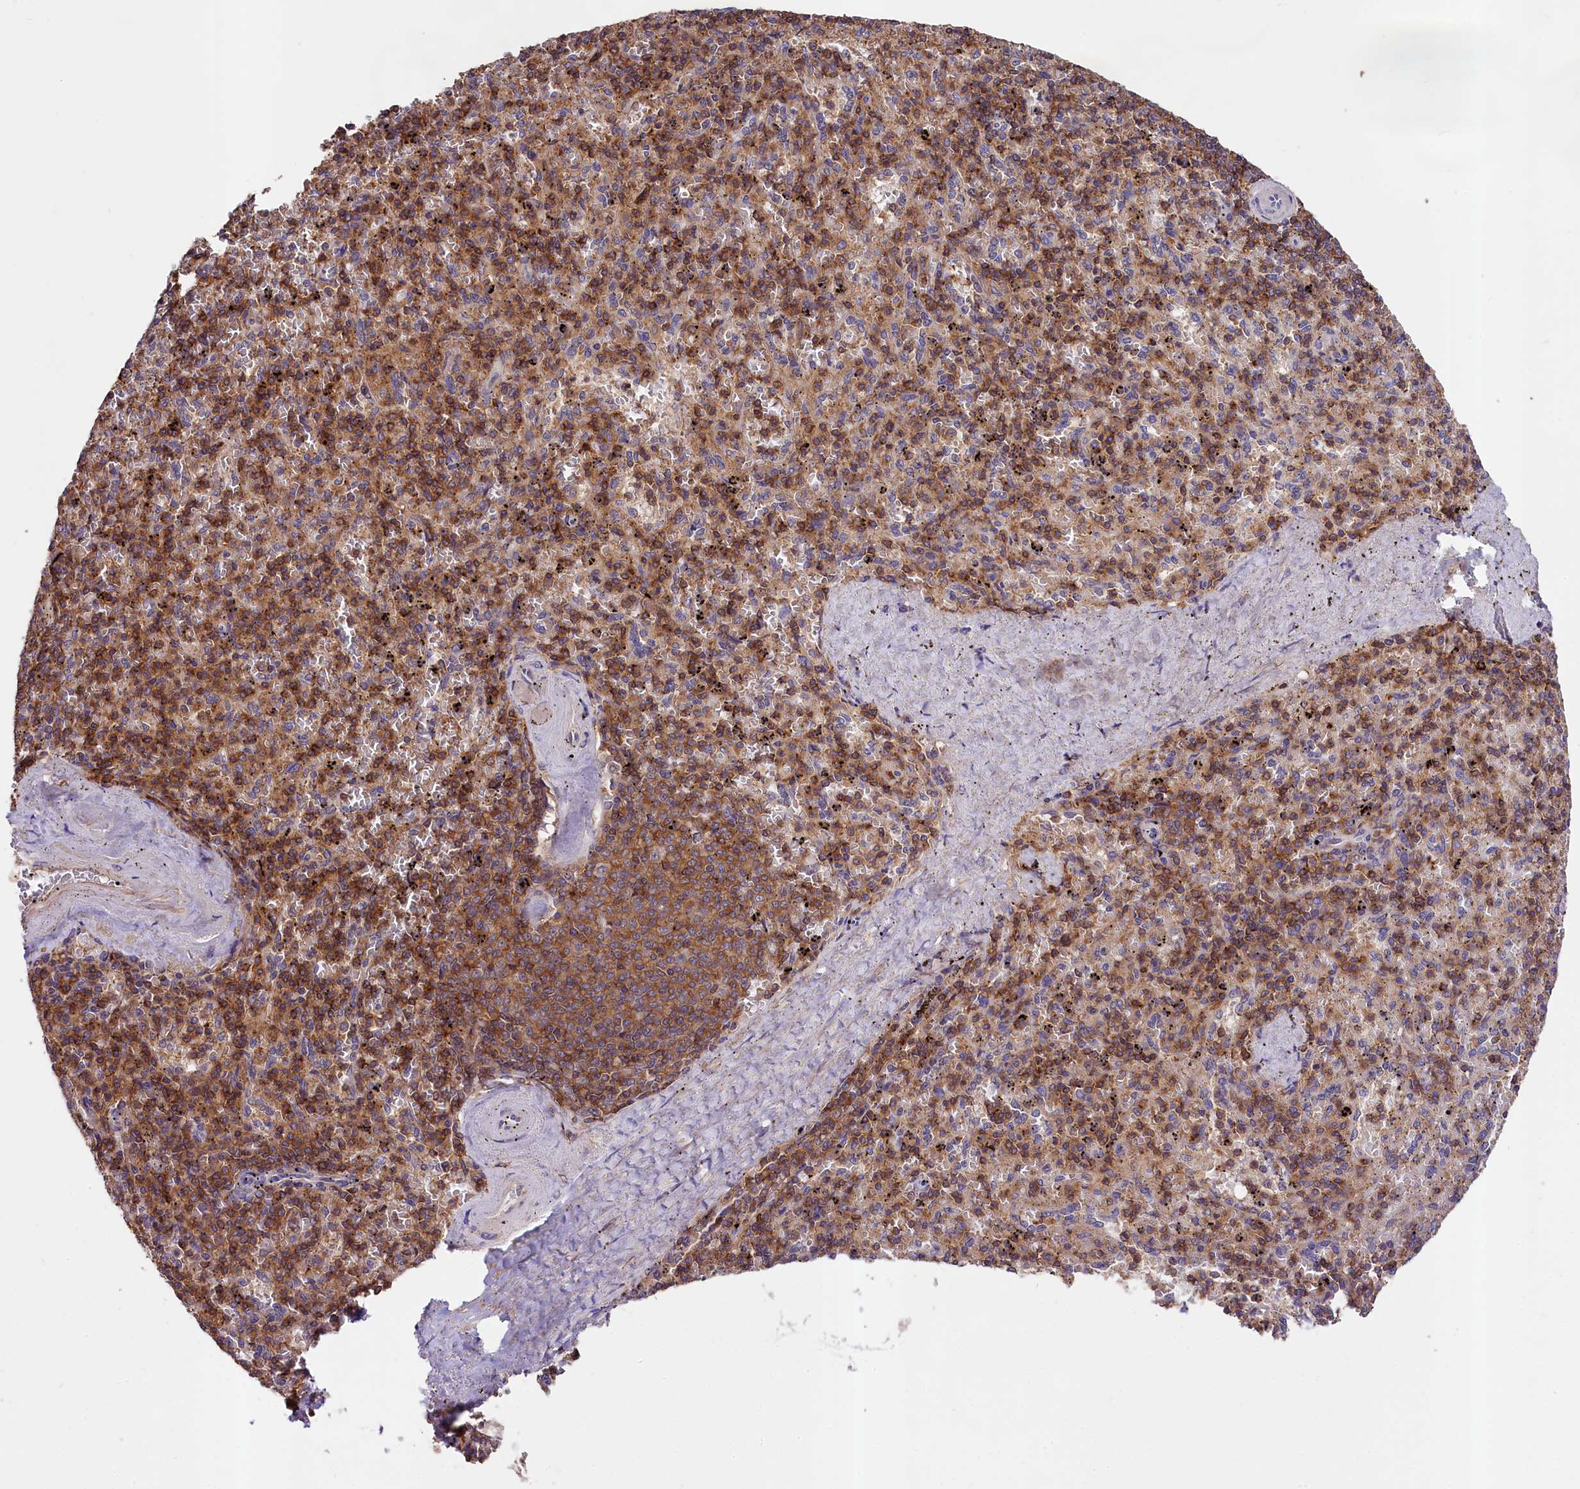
{"staining": {"intensity": "moderate", "quantity": "25%-75%", "location": "cytoplasmic/membranous"}, "tissue": "spleen", "cell_type": "Cells in red pulp", "image_type": "normal", "snomed": [{"axis": "morphology", "description": "Normal tissue, NOS"}, {"axis": "topography", "description": "Spleen"}], "caption": "High-power microscopy captured an IHC histopathology image of unremarkable spleen, revealing moderate cytoplasmic/membranous staining in approximately 25%-75% of cells in red pulp.", "gene": "SKIDA1", "patient": {"sex": "male", "age": 82}}